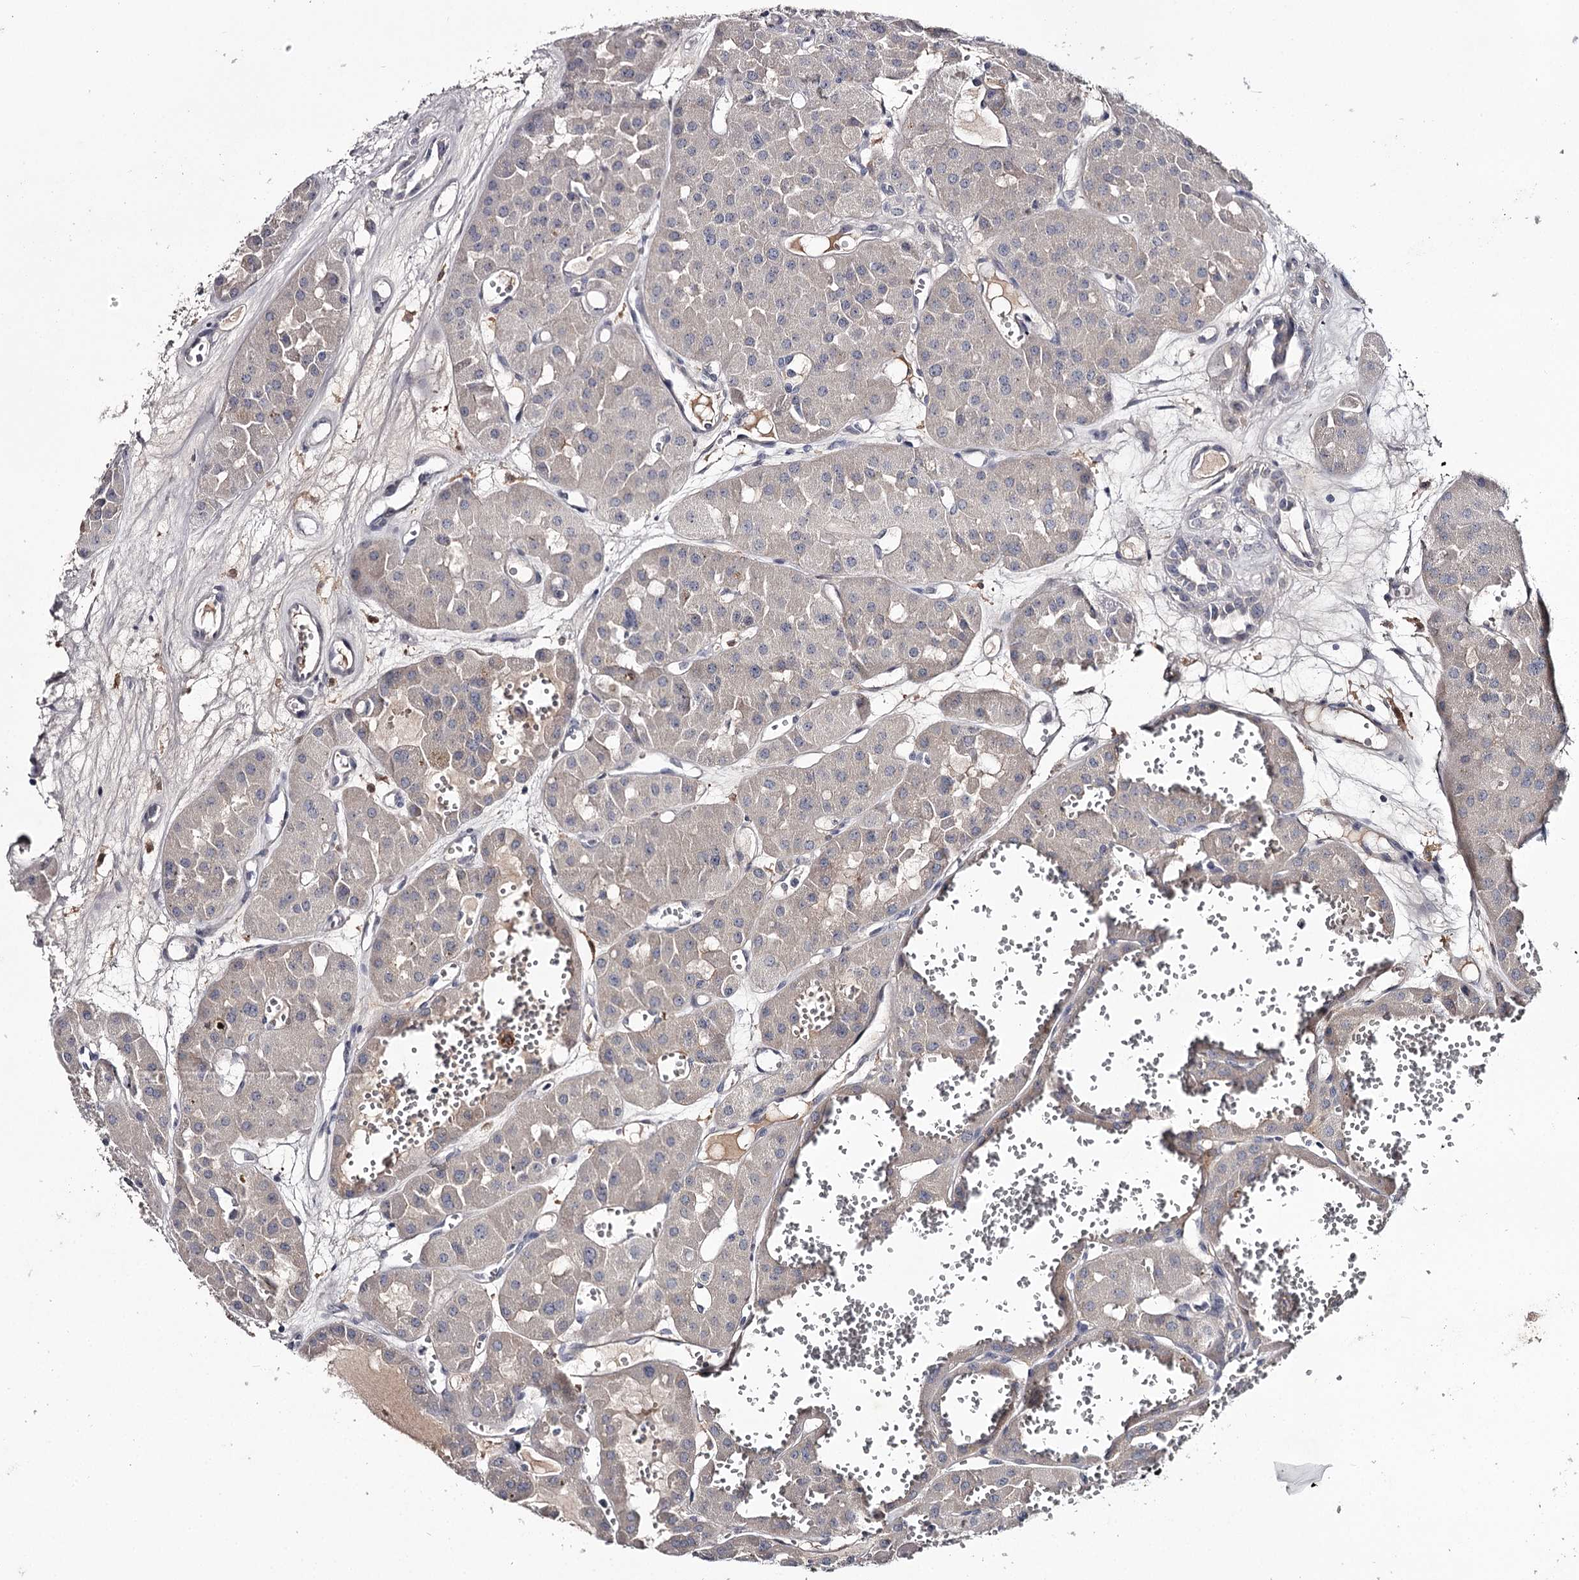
{"staining": {"intensity": "weak", "quantity": "25%-75%", "location": "cytoplasmic/membranous"}, "tissue": "renal cancer", "cell_type": "Tumor cells", "image_type": "cancer", "snomed": [{"axis": "morphology", "description": "Carcinoma, NOS"}, {"axis": "topography", "description": "Kidney"}], "caption": "Protein analysis of renal cancer tissue displays weak cytoplasmic/membranous staining in about 25%-75% of tumor cells.", "gene": "FDXACB1", "patient": {"sex": "female", "age": 75}}